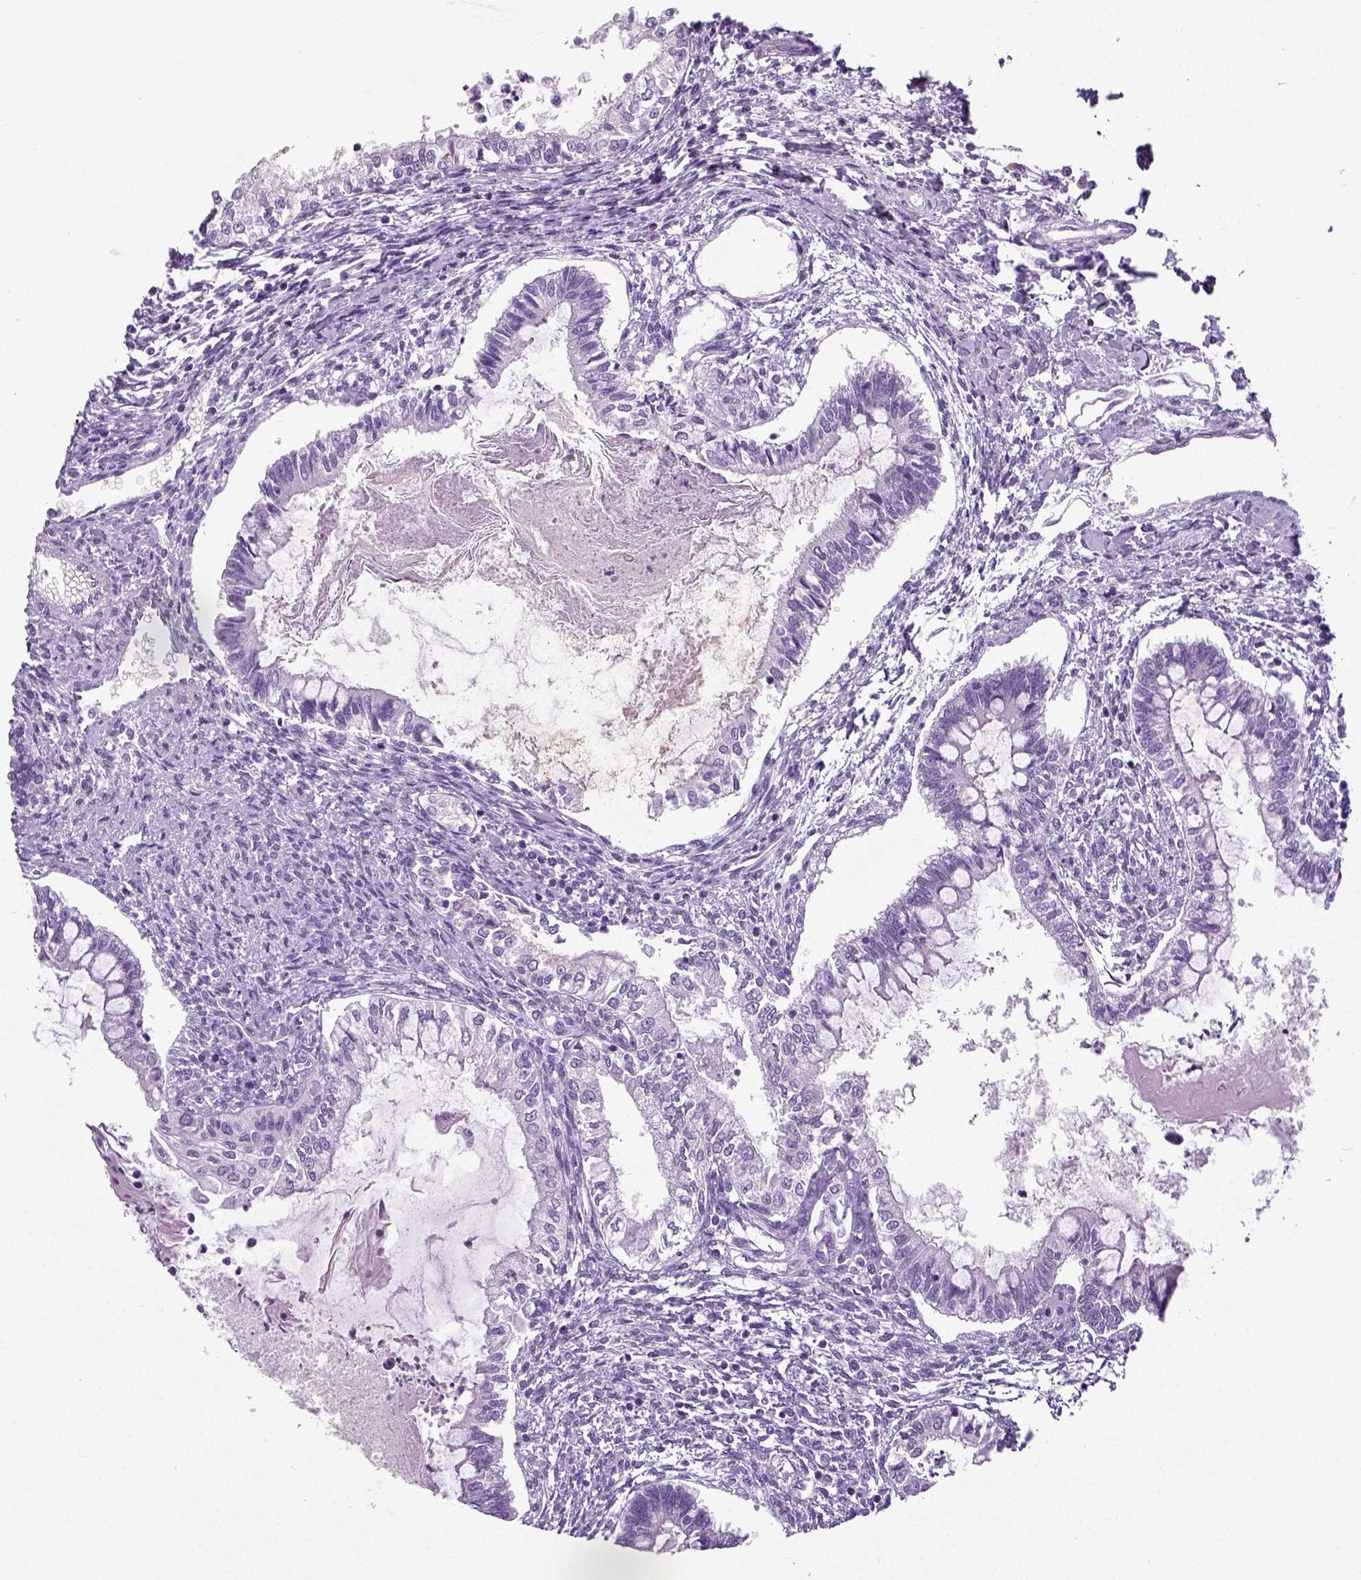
{"staining": {"intensity": "negative", "quantity": "none", "location": "none"}, "tissue": "testis cancer", "cell_type": "Tumor cells", "image_type": "cancer", "snomed": [{"axis": "morphology", "description": "Carcinoma, Embryonal, NOS"}, {"axis": "topography", "description": "Testis"}], "caption": "Embryonal carcinoma (testis) was stained to show a protein in brown. There is no significant staining in tumor cells.", "gene": "NECAB2", "patient": {"sex": "male", "age": 37}}